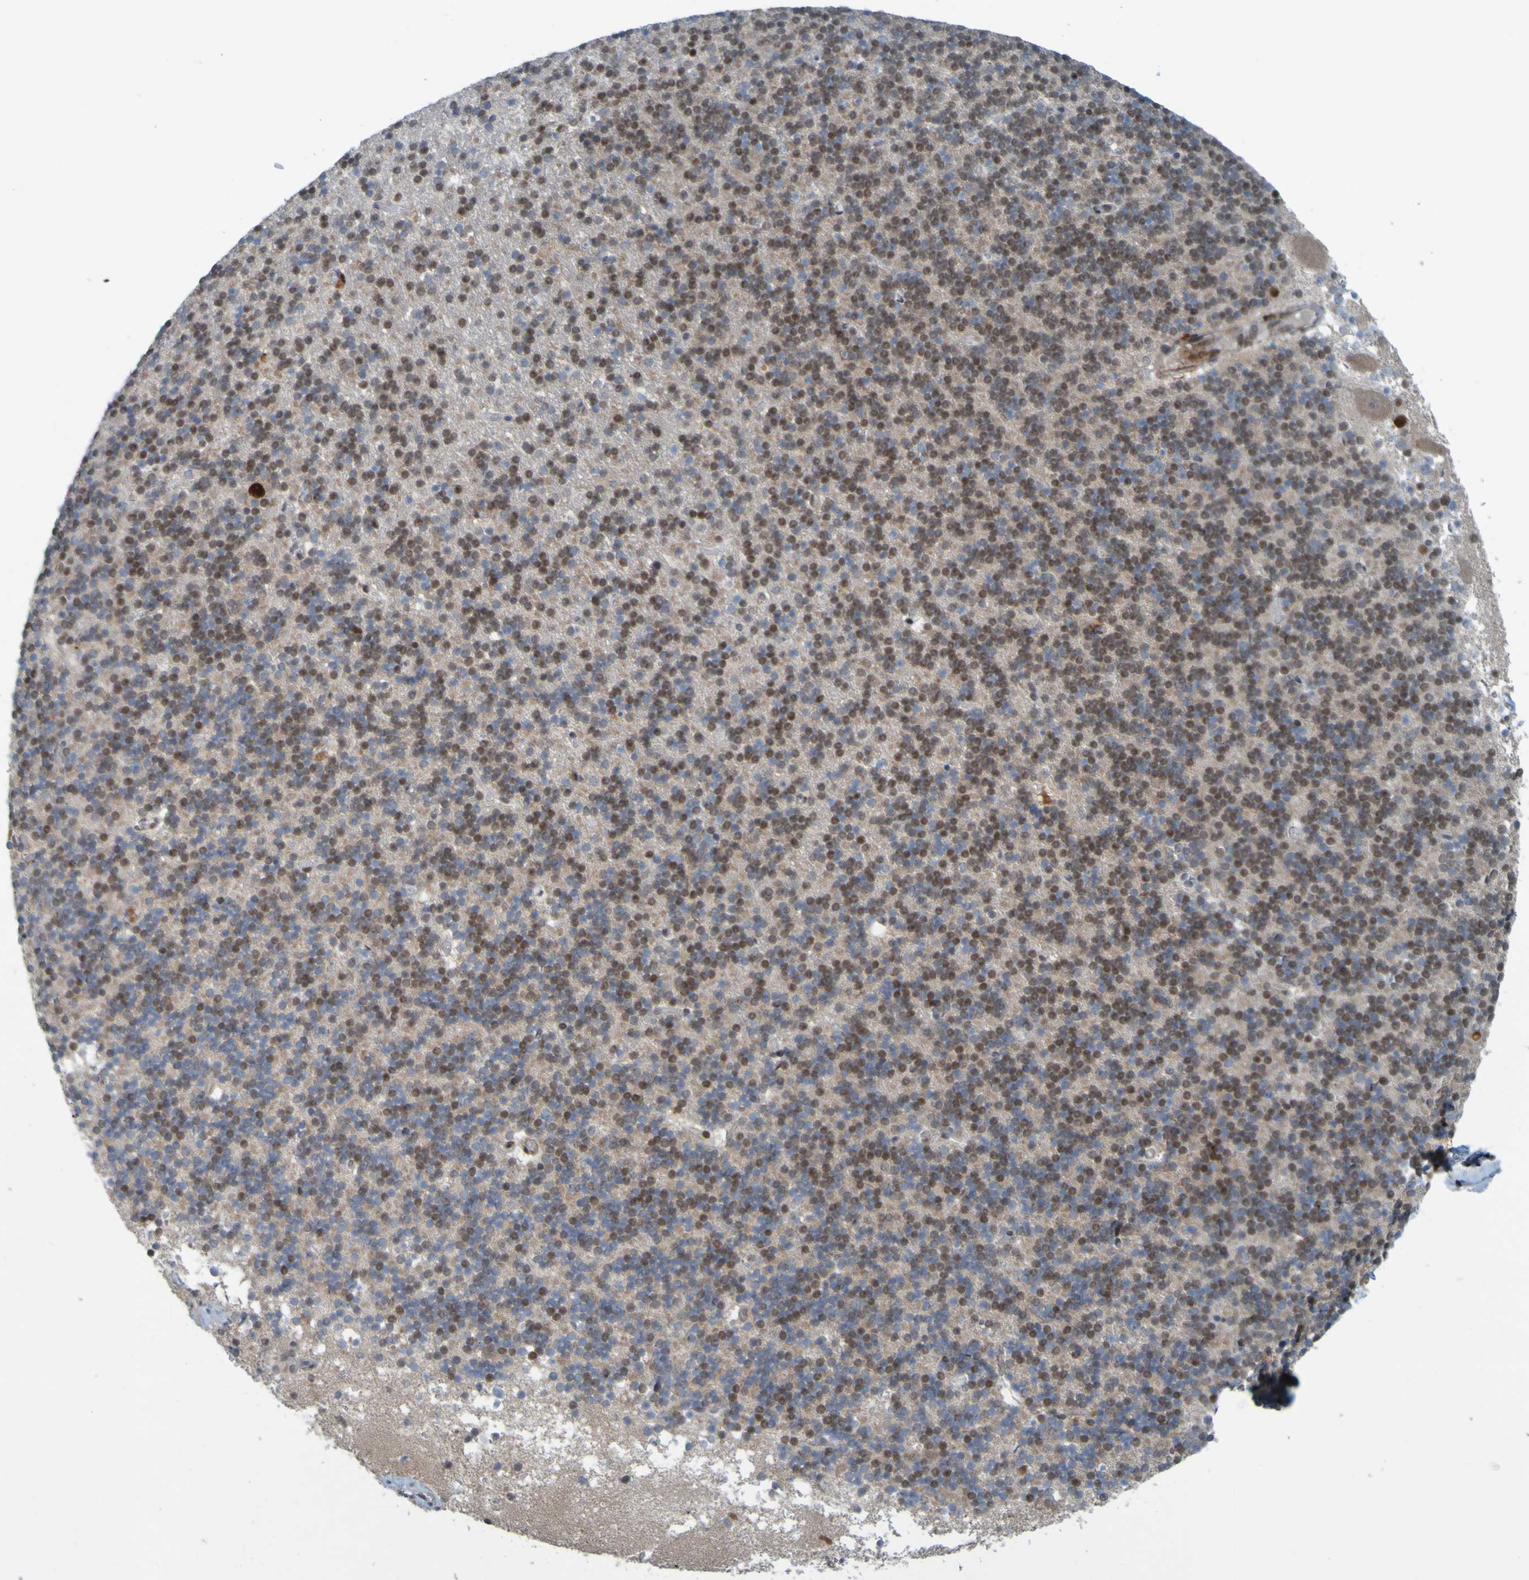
{"staining": {"intensity": "moderate", "quantity": "25%-75%", "location": "nuclear"}, "tissue": "cerebellum", "cell_type": "Cells in granular layer", "image_type": "normal", "snomed": [{"axis": "morphology", "description": "Normal tissue, NOS"}, {"axis": "topography", "description": "Cerebellum"}], "caption": "Brown immunohistochemical staining in benign human cerebellum shows moderate nuclear expression in about 25%-75% of cells in granular layer. (IHC, brightfield microscopy, high magnification).", "gene": "MCPH1", "patient": {"sex": "male", "age": 45}}